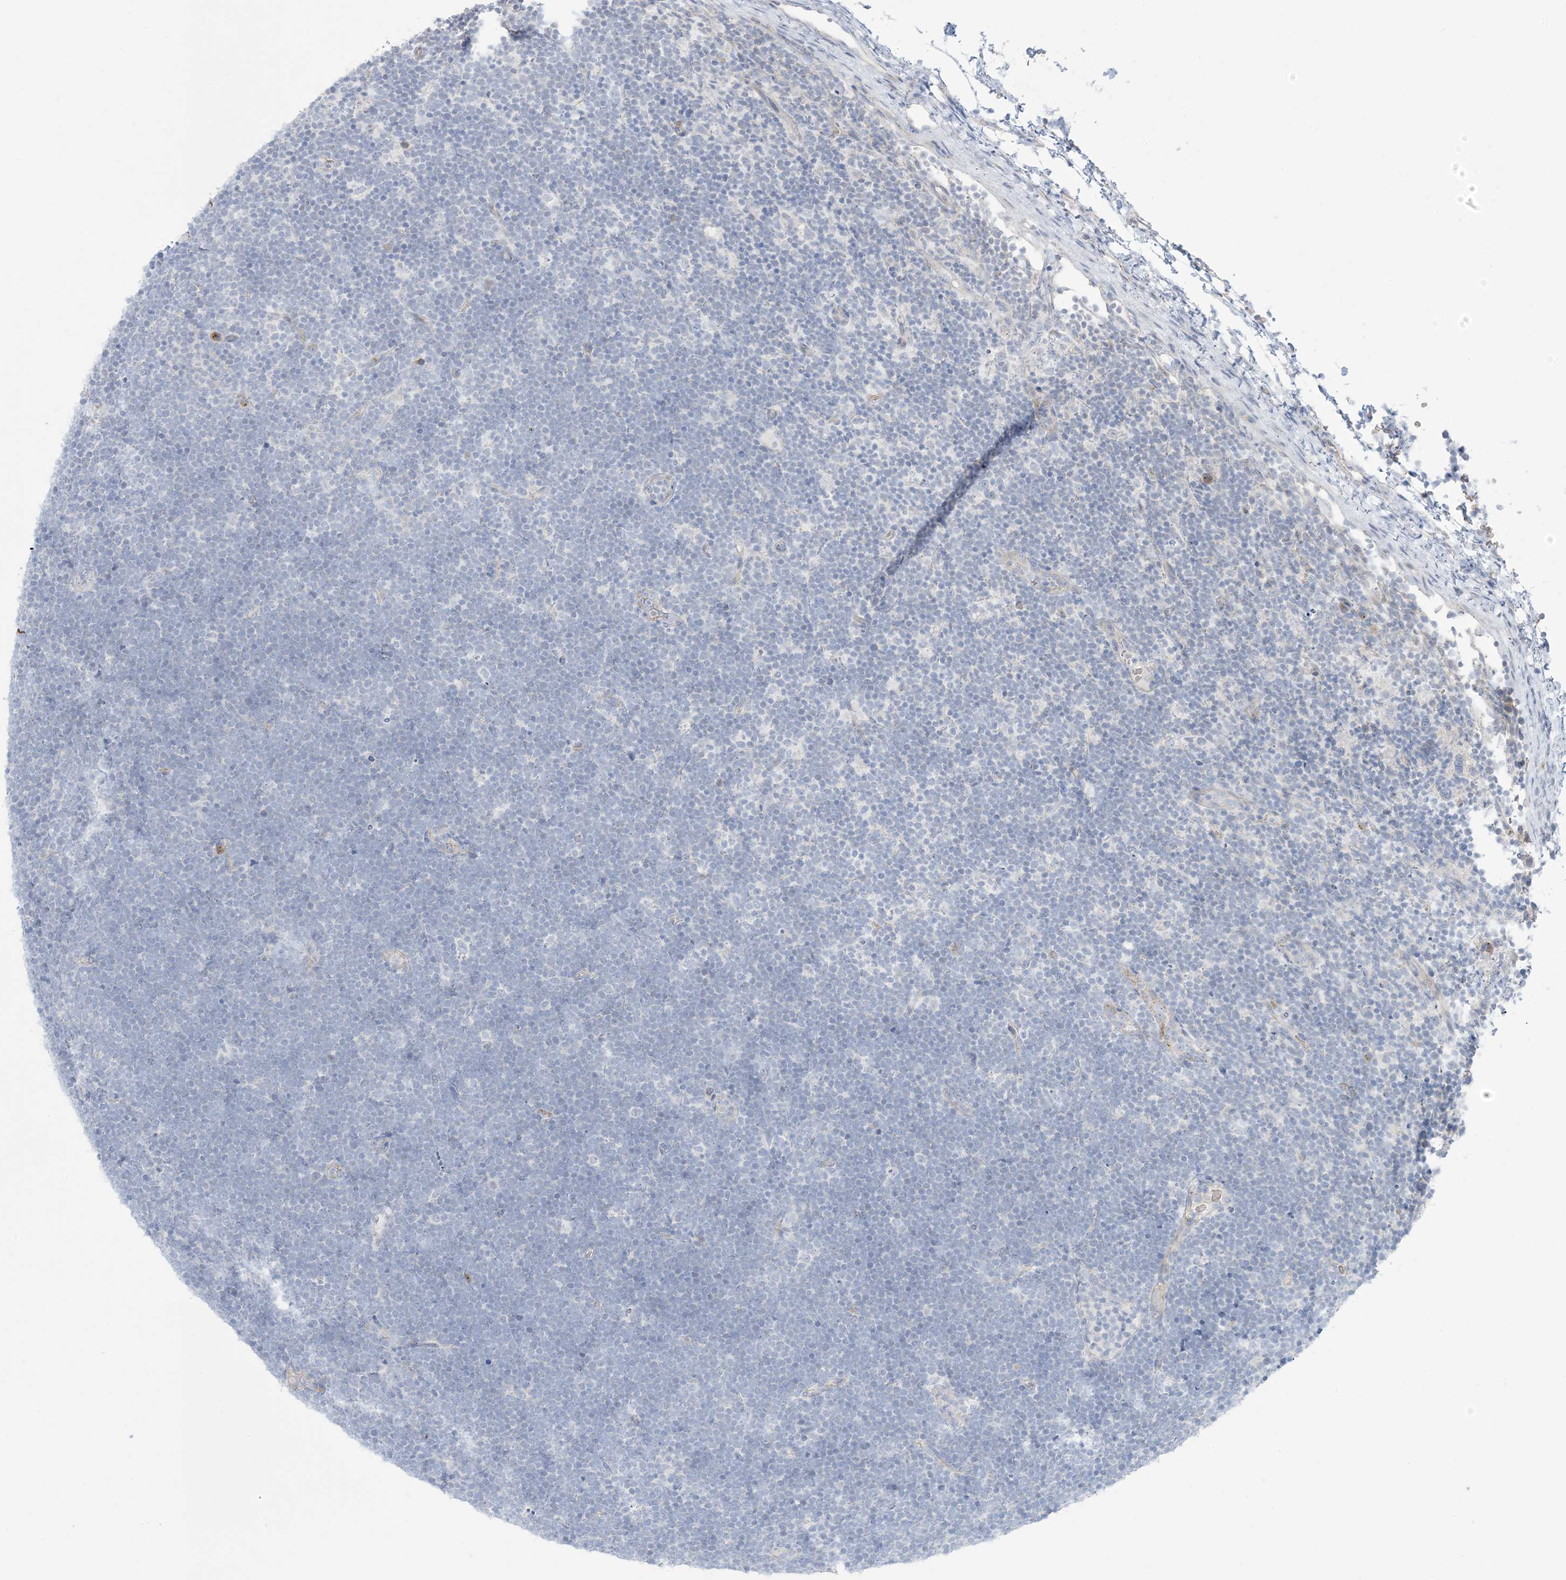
{"staining": {"intensity": "negative", "quantity": "none", "location": "none"}, "tissue": "lymphoma", "cell_type": "Tumor cells", "image_type": "cancer", "snomed": [{"axis": "morphology", "description": "Malignant lymphoma, non-Hodgkin's type, High grade"}, {"axis": "topography", "description": "Lymph node"}], "caption": "Immunohistochemistry image of neoplastic tissue: lymphoma stained with DAB (3,3'-diaminobenzidine) displays no significant protein expression in tumor cells. (DAB (3,3'-diaminobenzidine) immunohistochemistry visualized using brightfield microscopy, high magnification).", "gene": "XIRP2", "patient": {"sex": "male", "age": 13}}